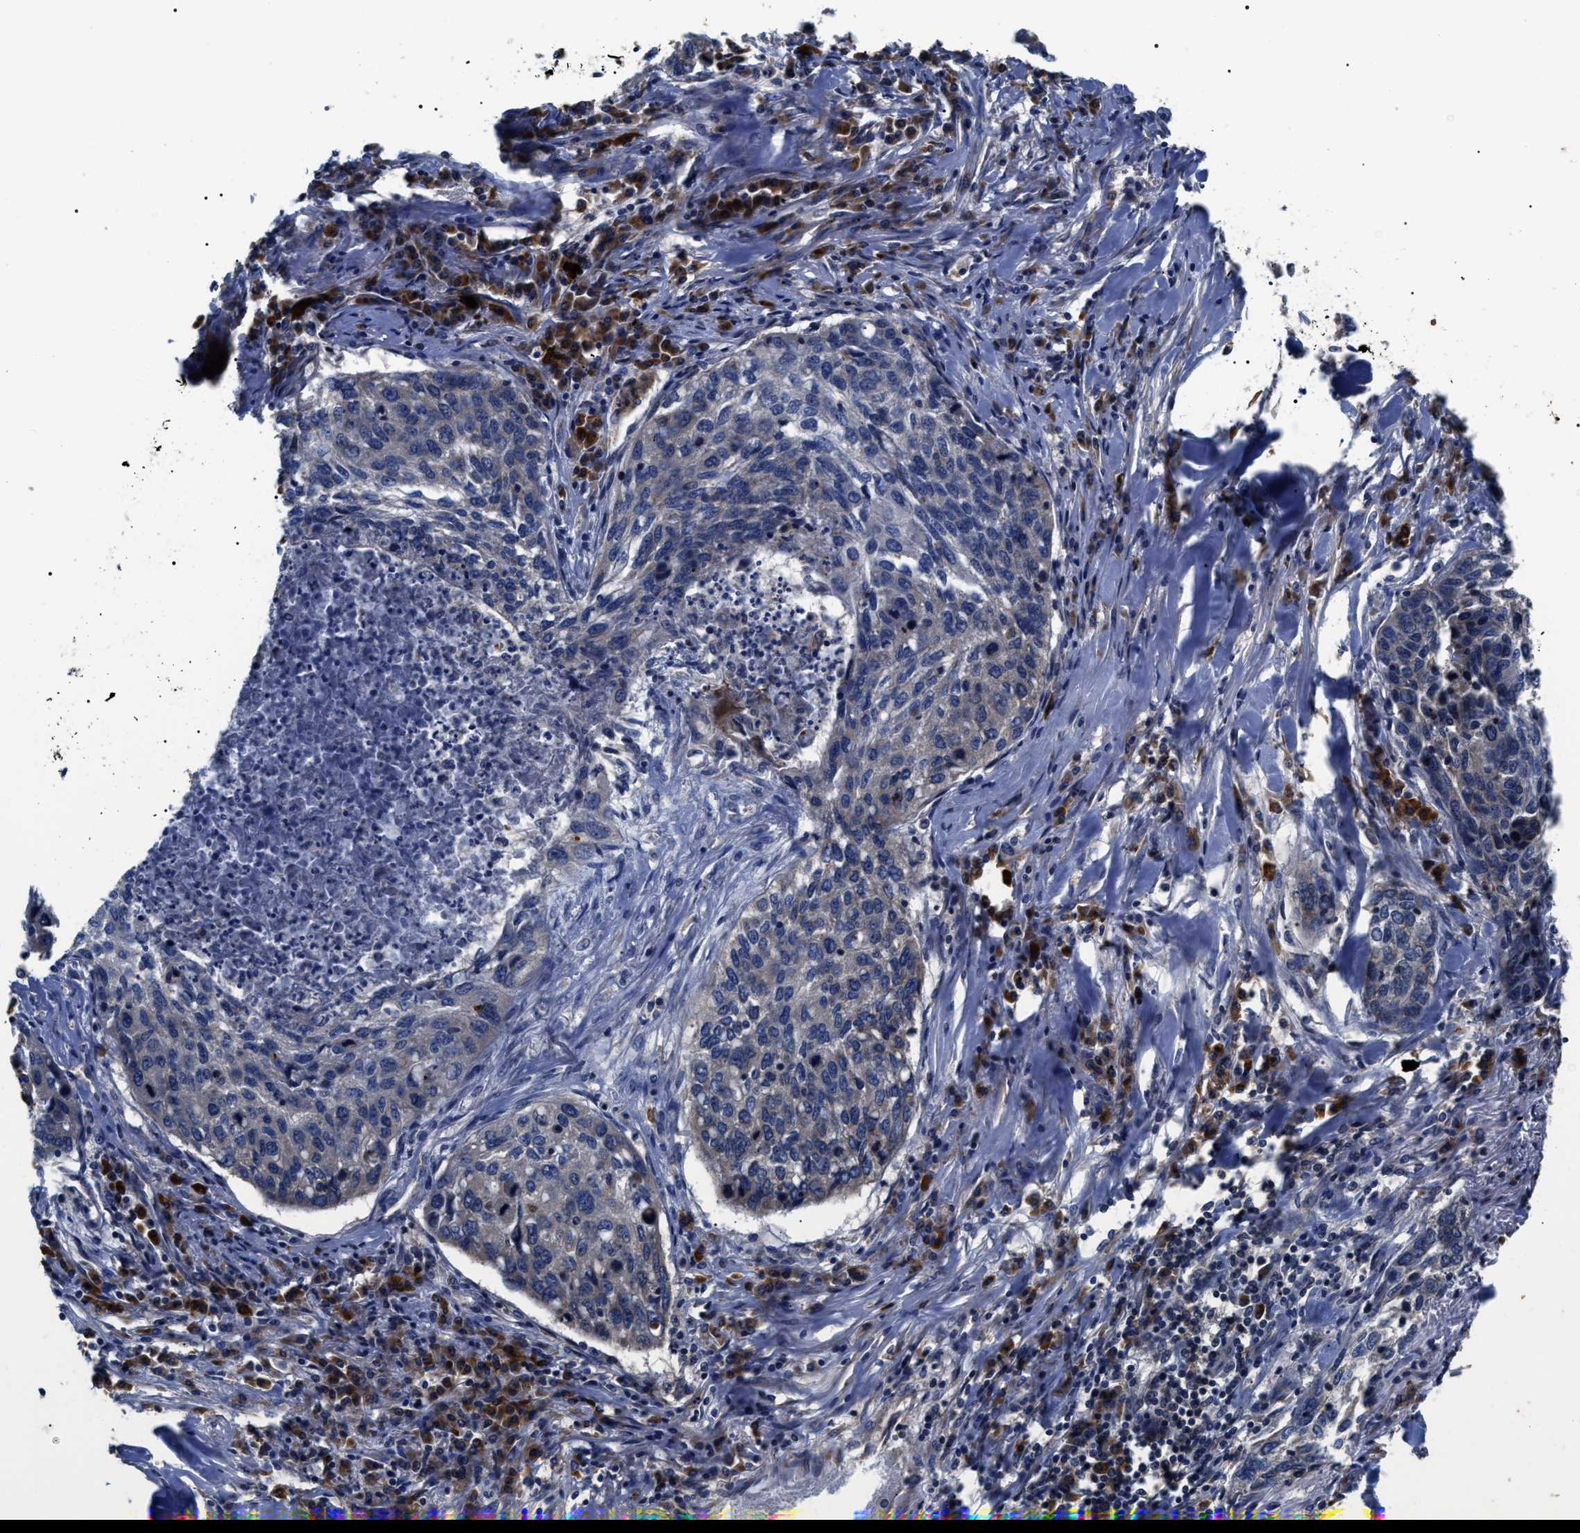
{"staining": {"intensity": "negative", "quantity": "none", "location": "none"}, "tissue": "lung cancer", "cell_type": "Tumor cells", "image_type": "cancer", "snomed": [{"axis": "morphology", "description": "Squamous cell carcinoma, NOS"}, {"axis": "topography", "description": "Lung"}], "caption": "IHC micrograph of human lung cancer stained for a protein (brown), which demonstrates no positivity in tumor cells.", "gene": "MIS18A", "patient": {"sex": "female", "age": 63}}